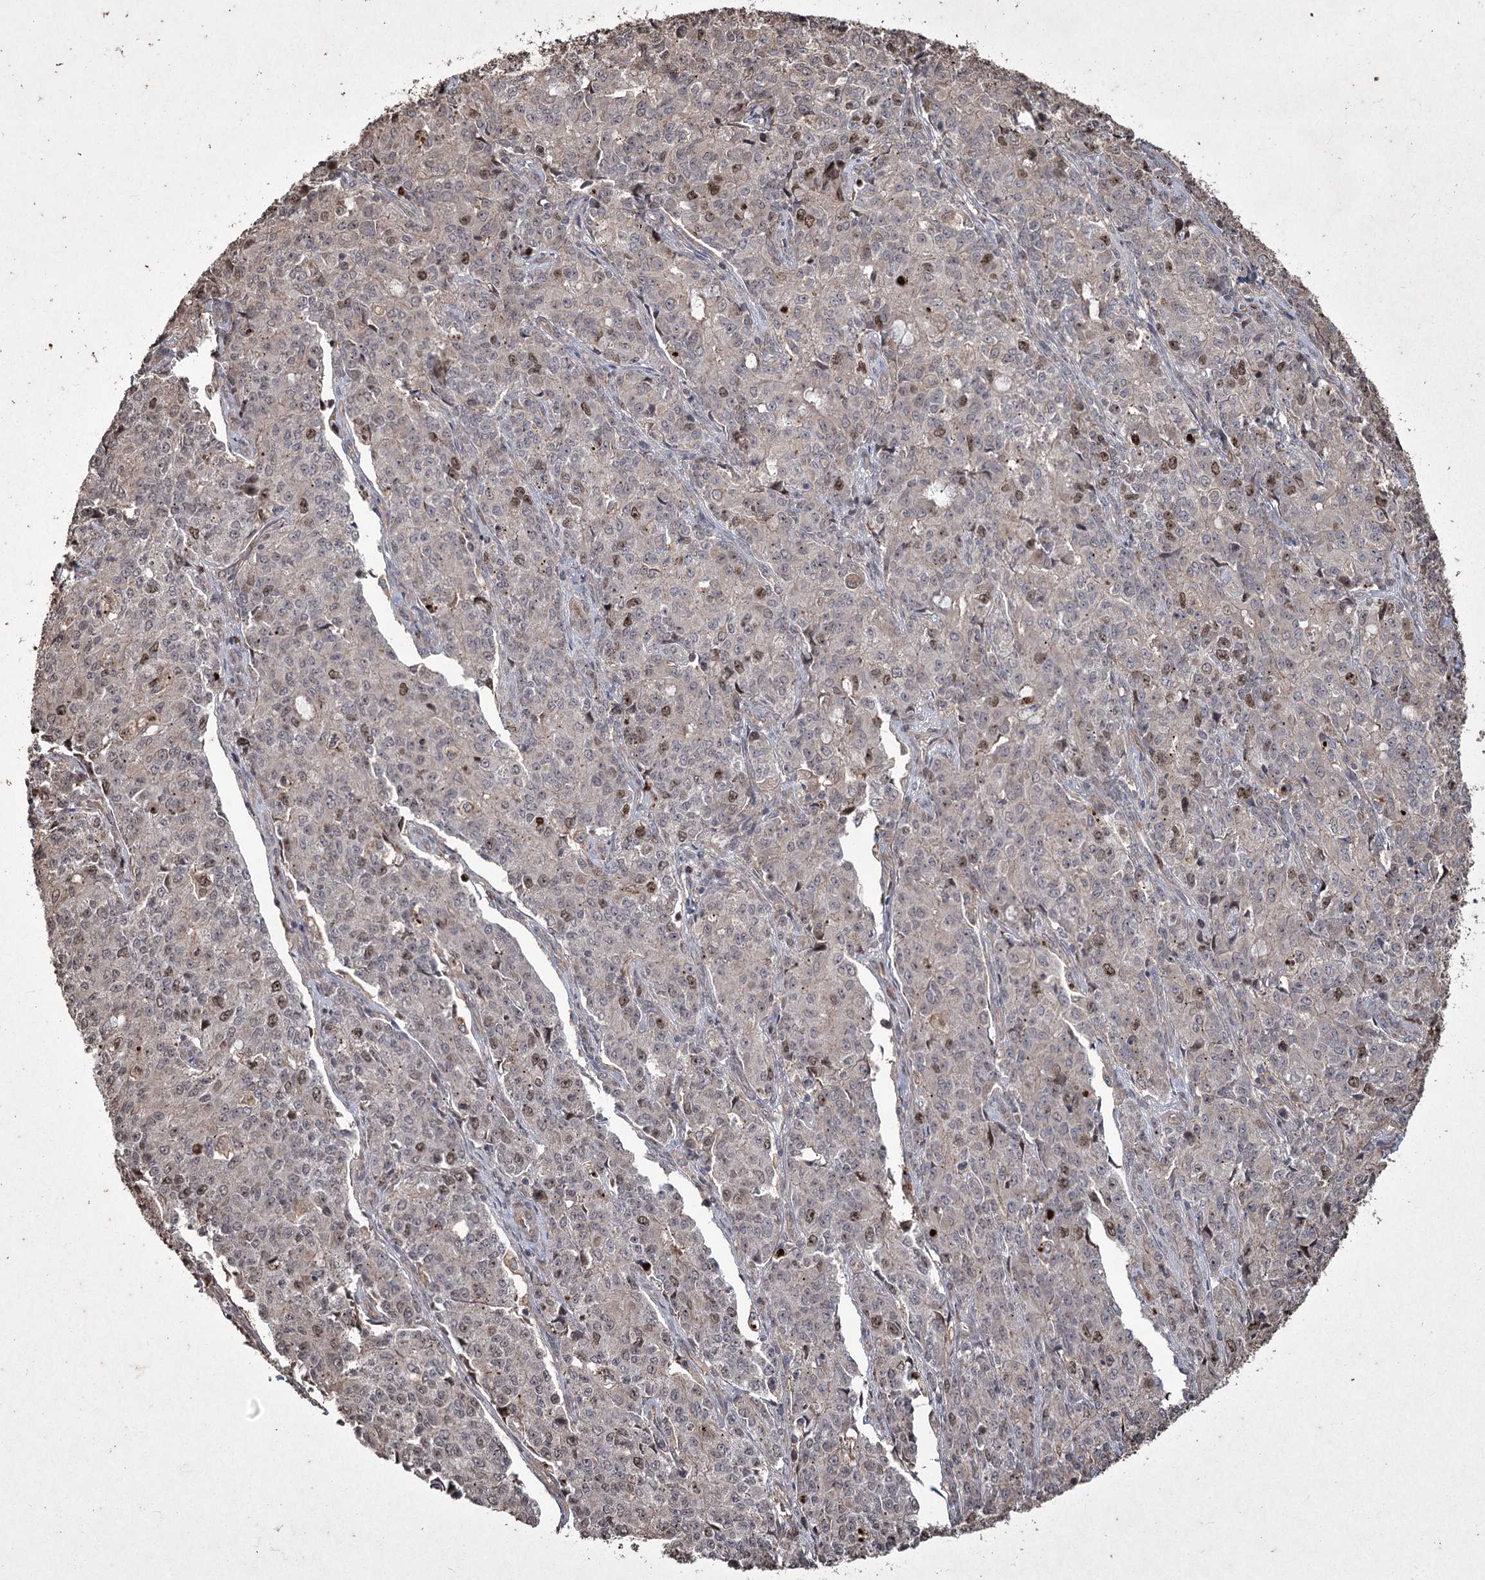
{"staining": {"intensity": "moderate", "quantity": "<25%", "location": "nuclear"}, "tissue": "endometrial cancer", "cell_type": "Tumor cells", "image_type": "cancer", "snomed": [{"axis": "morphology", "description": "Adenocarcinoma, NOS"}, {"axis": "topography", "description": "Endometrium"}], "caption": "IHC (DAB) staining of endometrial cancer reveals moderate nuclear protein staining in approximately <25% of tumor cells.", "gene": "PRC1", "patient": {"sex": "female", "age": 50}}